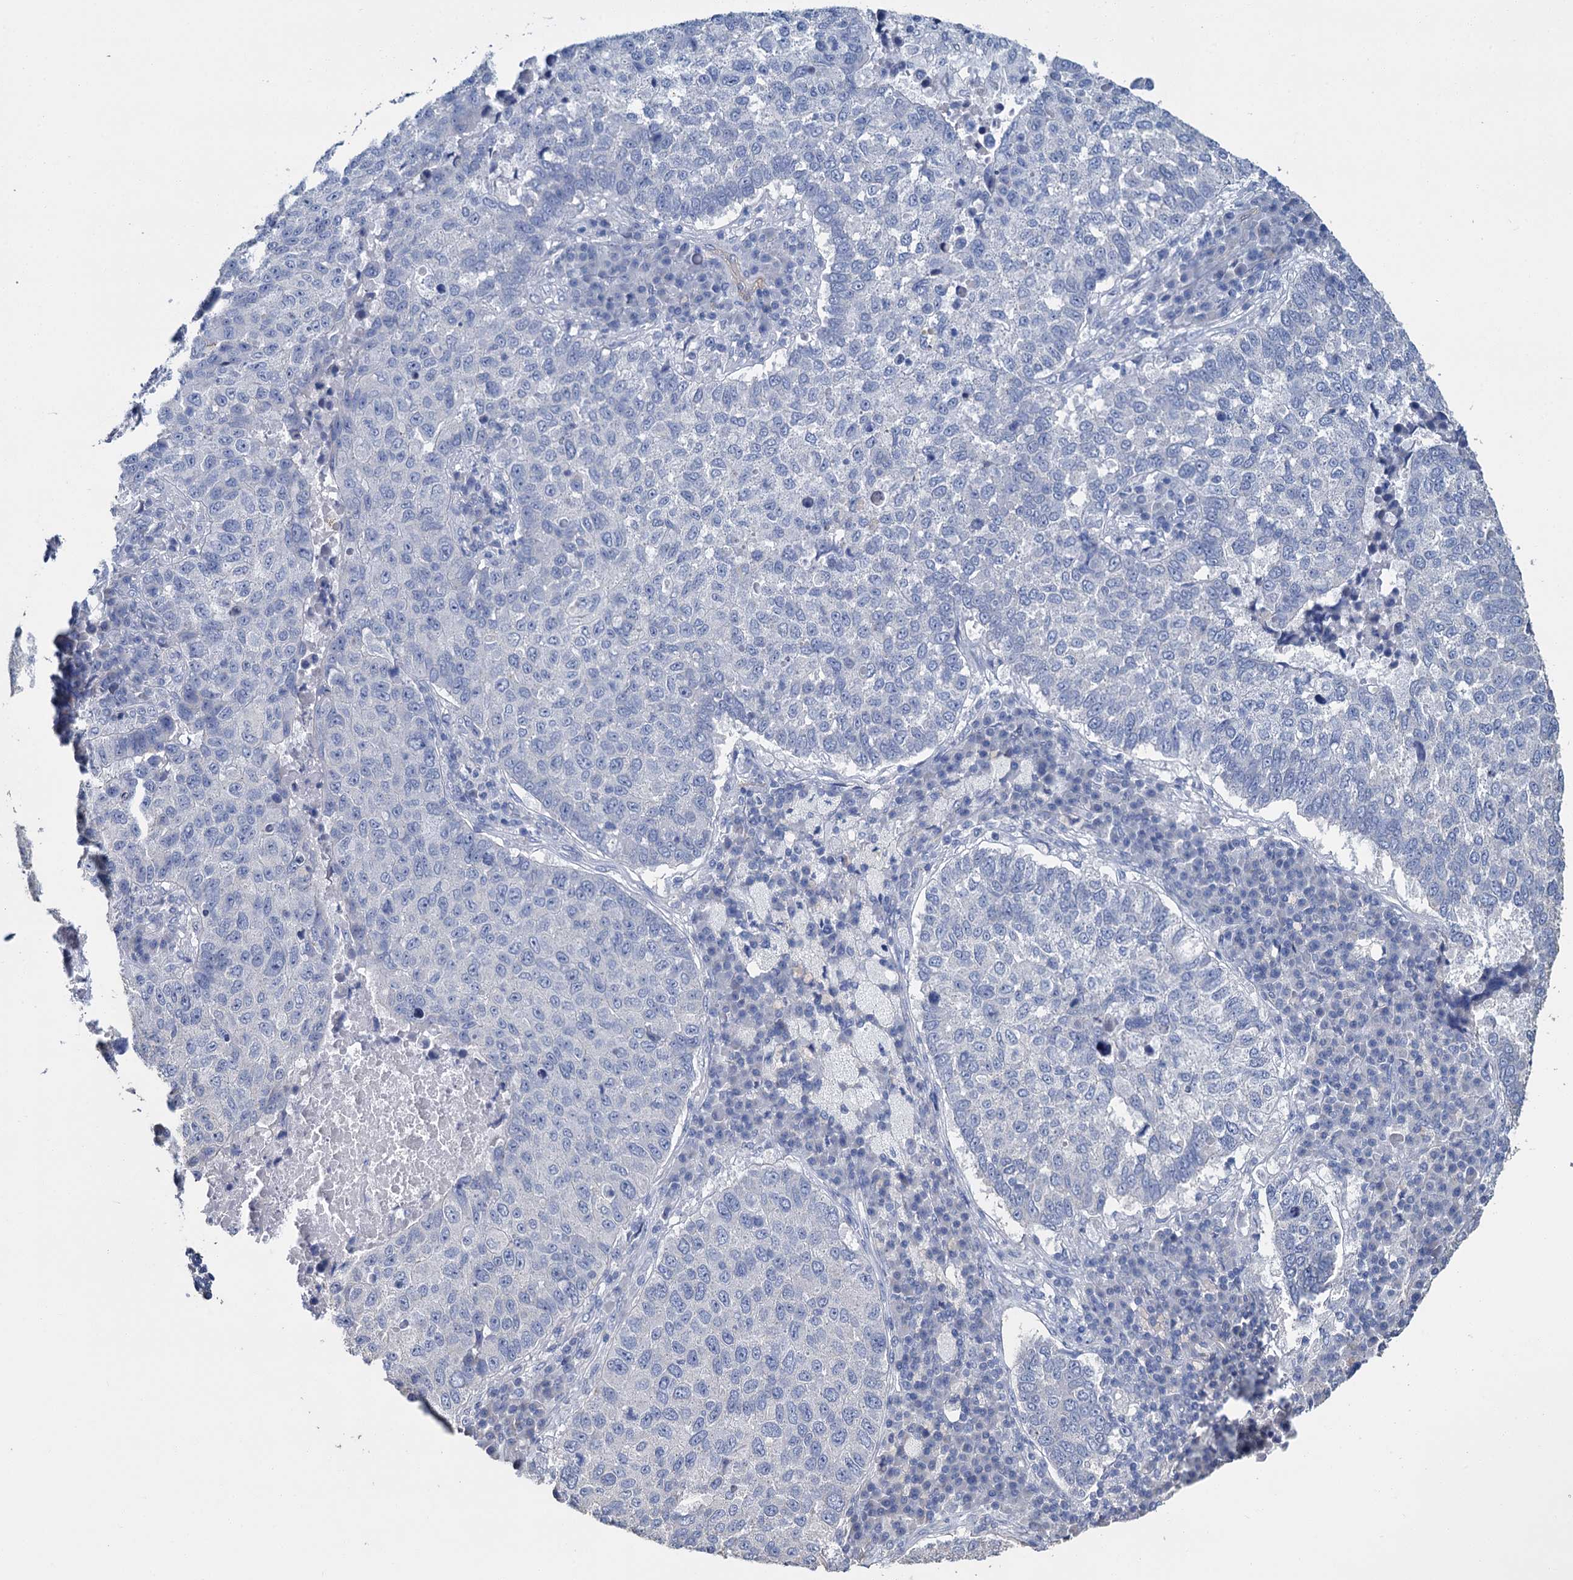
{"staining": {"intensity": "negative", "quantity": "none", "location": "none"}, "tissue": "lung cancer", "cell_type": "Tumor cells", "image_type": "cancer", "snomed": [{"axis": "morphology", "description": "Squamous cell carcinoma, NOS"}, {"axis": "topography", "description": "Lung"}], "caption": "This is a micrograph of immunohistochemistry (IHC) staining of squamous cell carcinoma (lung), which shows no positivity in tumor cells. (Brightfield microscopy of DAB (3,3'-diaminobenzidine) immunohistochemistry at high magnification).", "gene": "SNCB", "patient": {"sex": "male", "age": 73}}